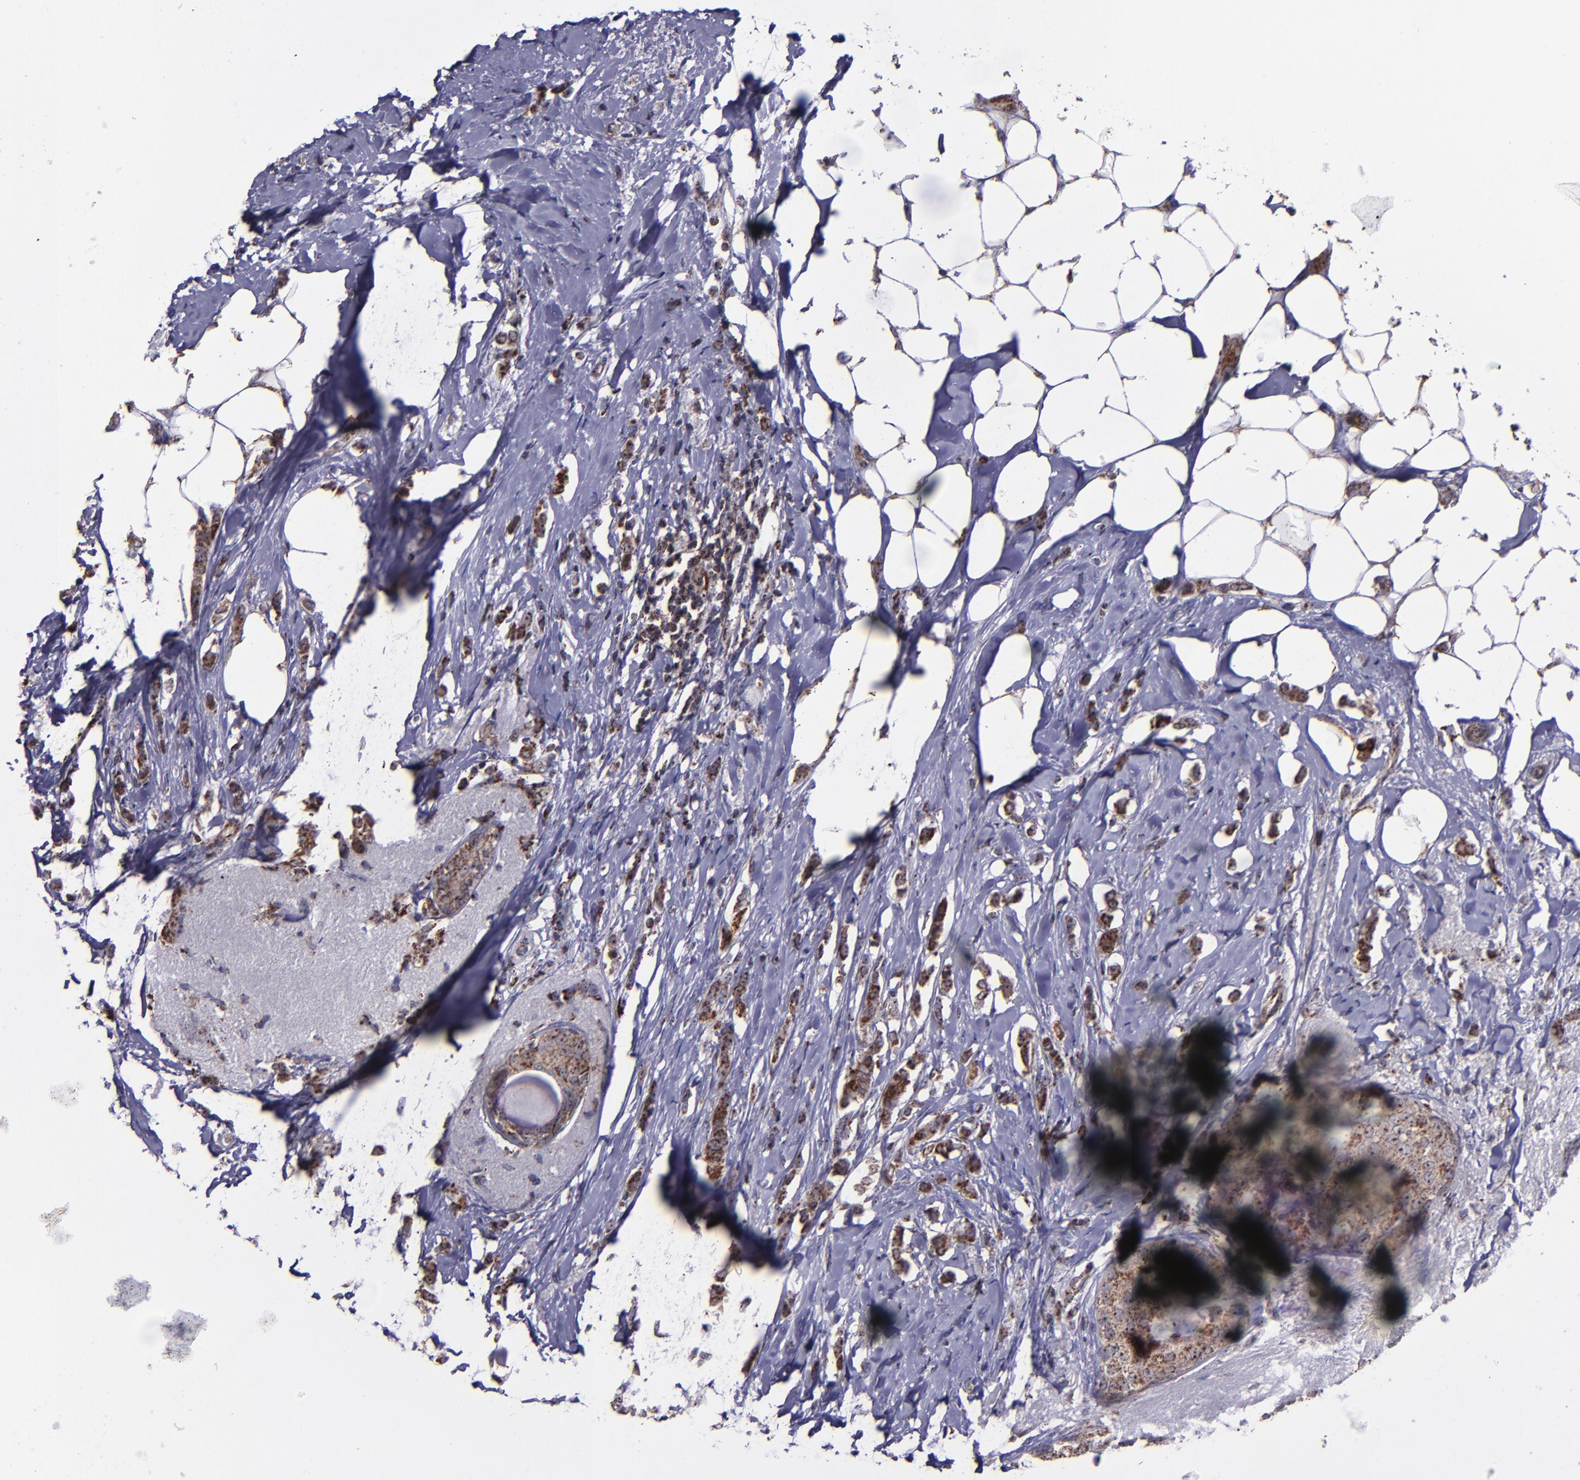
{"staining": {"intensity": "moderate", "quantity": ">75%", "location": "cytoplasmic/membranous"}, "tissue": "breast cancer", "cell_type": "Tumor cells", "image_type": "cancer", "snomed": [{"axis": "morphology", "description": "Lobular carcinoma"}, {"axis": "topography", "description": "Breast"}], "caption": "An IHC histopathology image of neoplastic tissue is shown. Protein staining in brown shows moderate cytoplasmic/membranous positivity in lobular carcinoma (breast) within tumor cells.", "gene": "LONP1", "patient": {"sex": "female", "age": 55}}